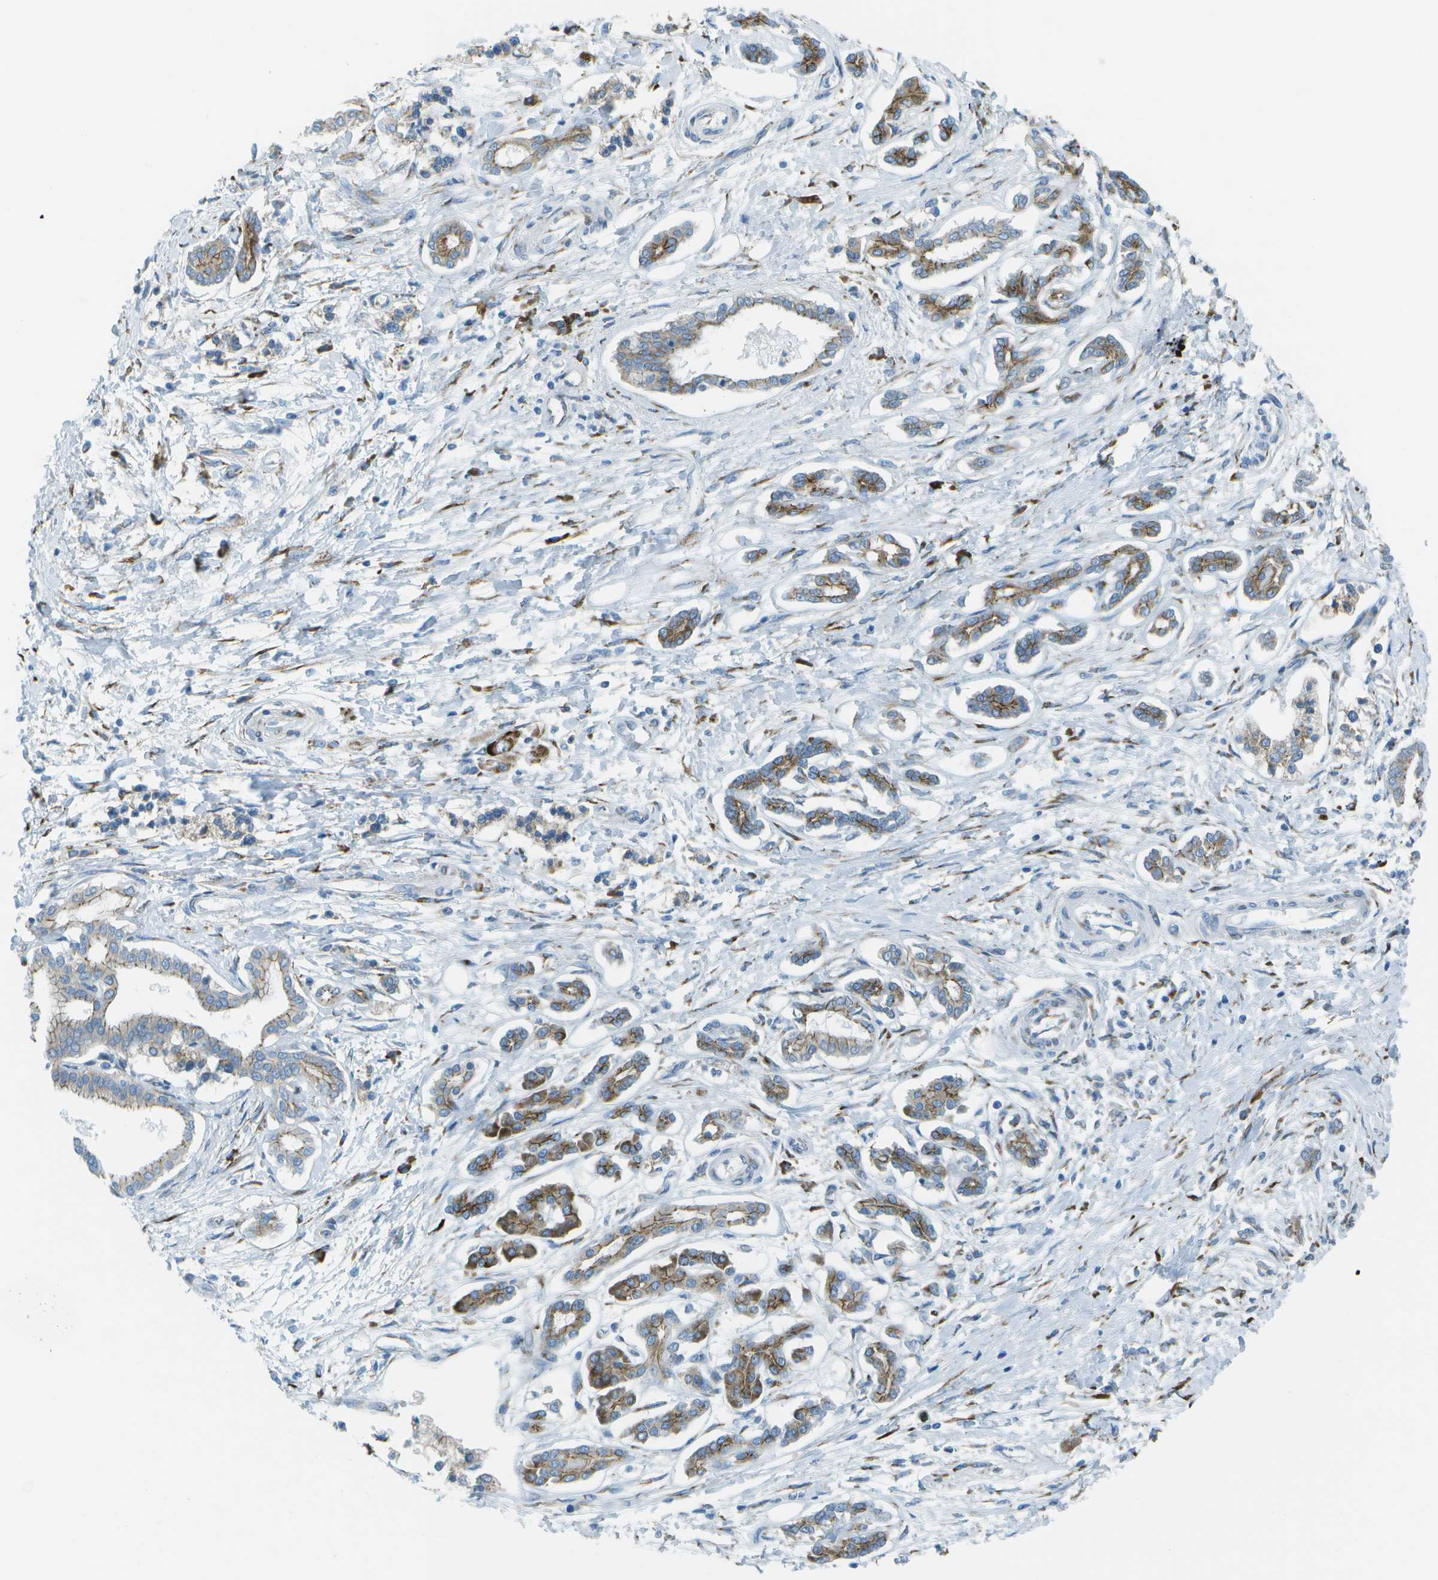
{"staining": {"intensity": "weak", "quantity": ">75%", "location": "cytoplasmic/membranous"}, "tissue": "pancreatic cancer", "cell_type": "Tumor cells", "image_type": "cancer", "snomed": [{"axis": "morphology", "description": "Adenocarcinoma, NOS"}, {"axis": "topography", "description": "Pancreas"}], "caption": "IHC staining of adenocarcinoma (pancreatic), which shows low levels of weak cytoplasmic/membranous positivity in approximately >75% of tumor cells indicating weak cytoplasmic/membranous protein staining. The staining was performed using DAB (brown) for protein detection and nuclei were counterstained in hematoxylin (blue).", "gene": "KCTD3", "patient": {"sex": "male", "age": 56}}